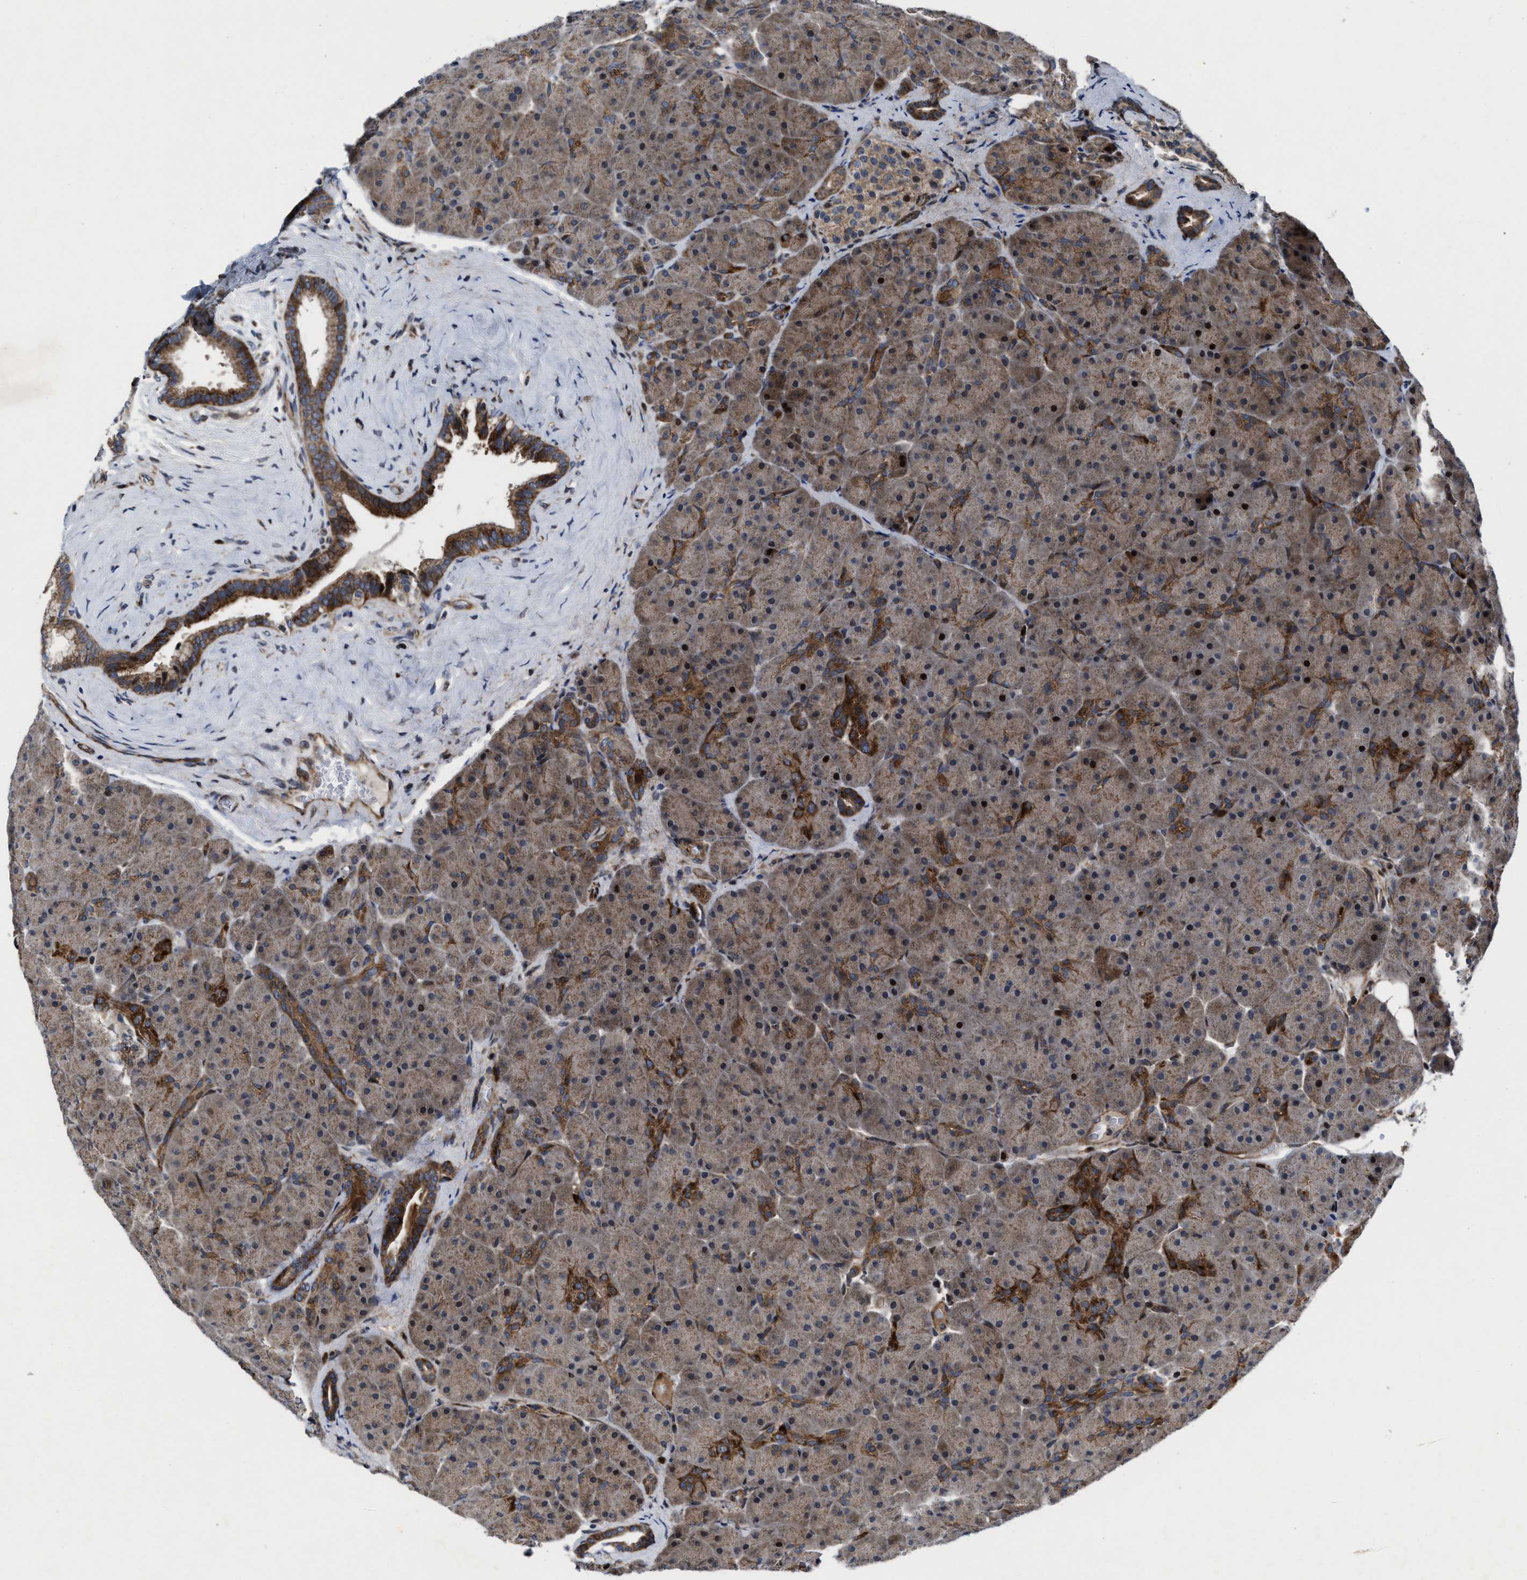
{"staining": {"intensity": "moderate", "quantity": ">75%", "location": "cytoplasmic/membranous,nuclear"}, "tissue": "pancreas", "cell_type": "Exocrine glandular cells", "image_type": "normal", "snomed": [{"axis": "morphology", "description": "Normal tissue, NOS"}, {"axis": "topography", "description": "Pancreas"}], "caption": "Immunohistochemistry (DAB (3,3'-diaminobenzidine)) staining of normal pancreas shows moderate cytoplasmic/membranous,nuclear protein staining in about >75% of exocrine glandular cells.", "gene": "MRPL50", "patient": {"sex": "male", "age": 66}}